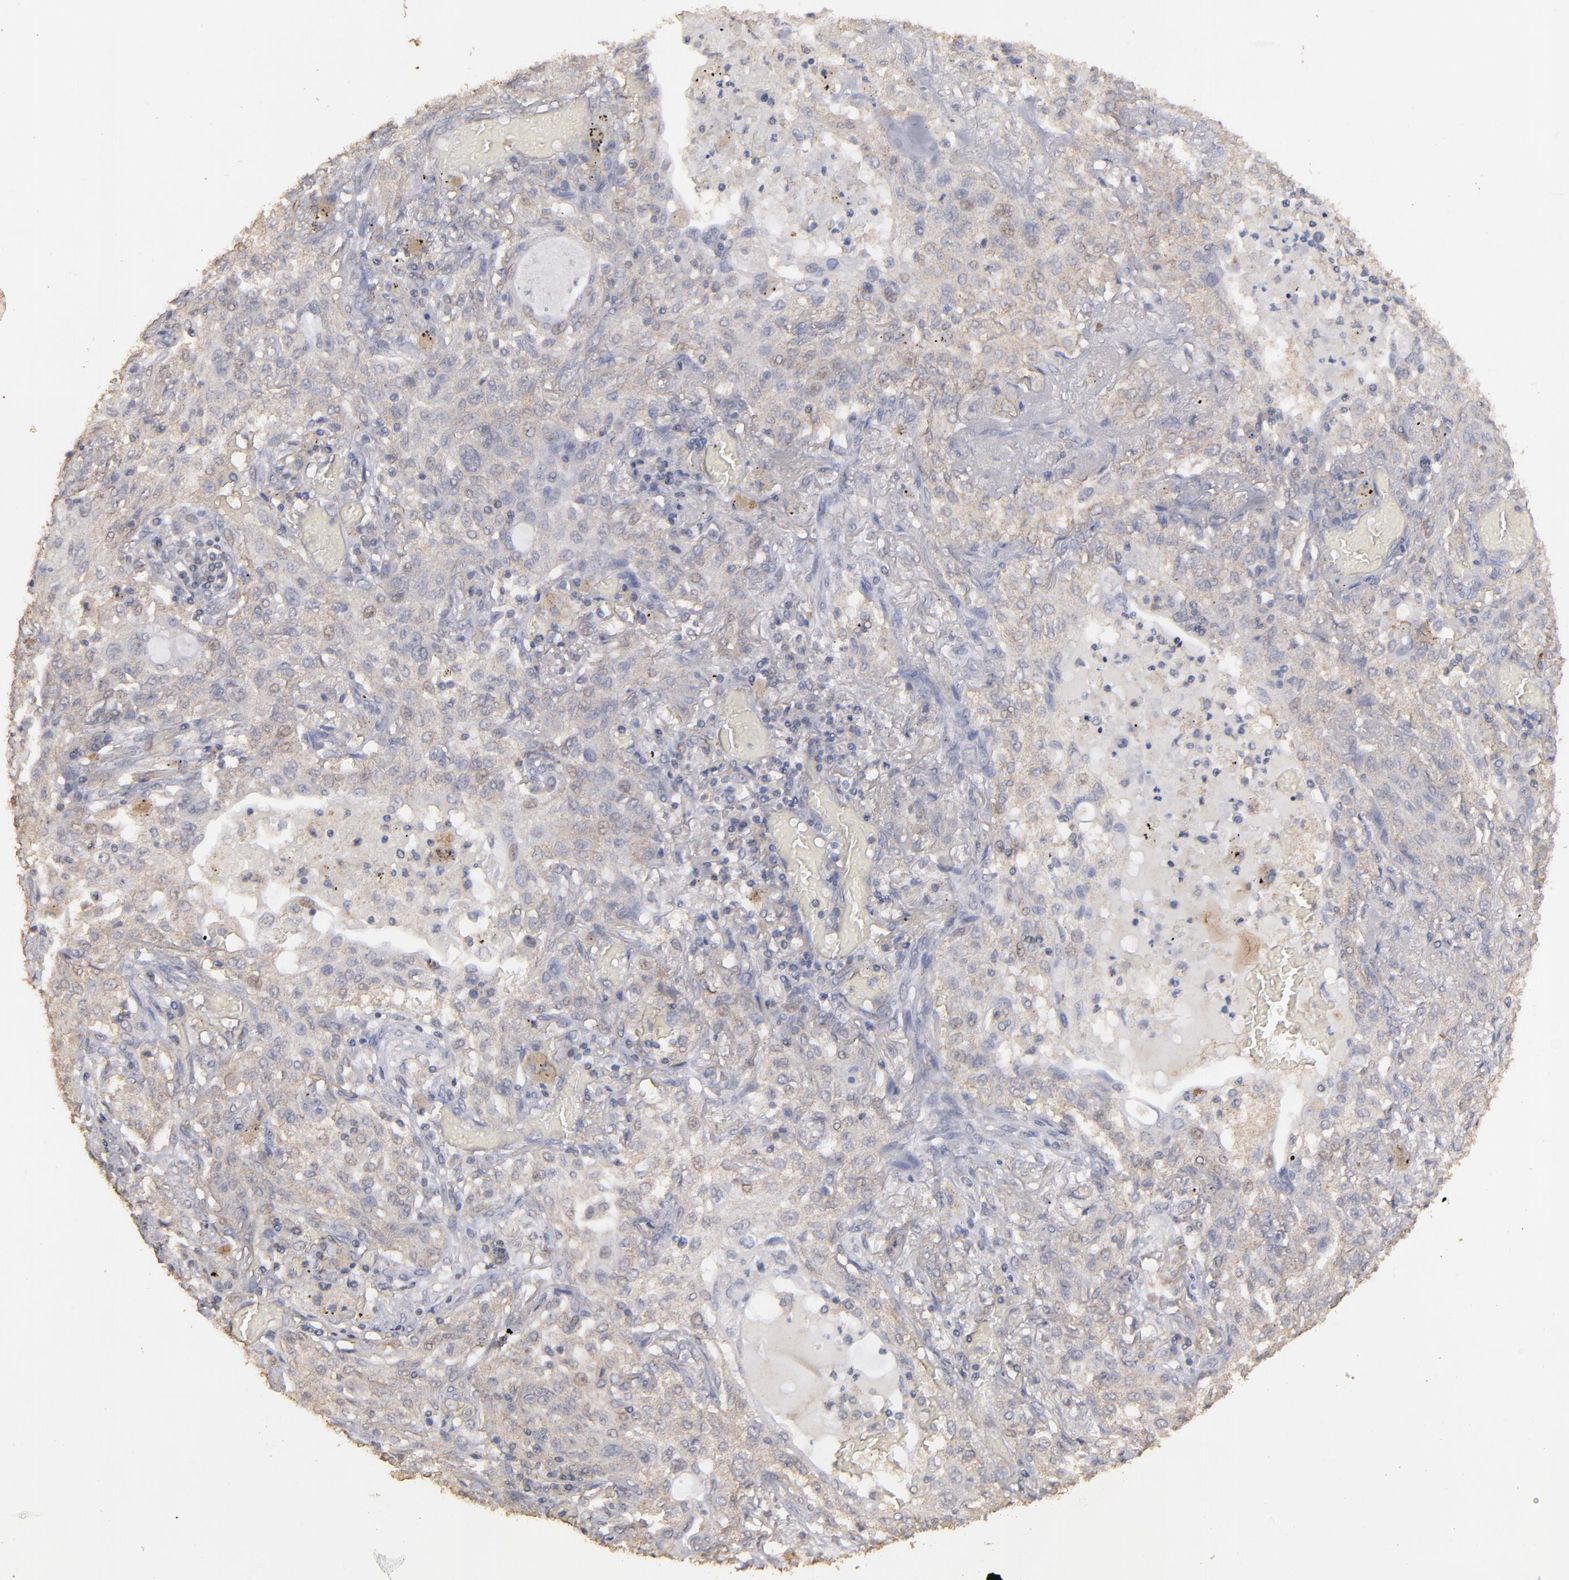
{"staining": {"intensity": "weak", "quantity": "25%-75%", "location": "cytoplasmic/membranous"}, "tissue": "lung cancer", "cell_type": "Tumor cells", "image_type": "cancer", "snomed": [{"axis": "morphology", "description": "Squamous cell carcinoma, NOS"}, {"axis": "topography", "description": "Lung"}], "caption": "Lung cancer stained for a protein demonstrates weak cytoplasmic/membranous positivity in tumor cells. (brown staining indicates protein expression, while blue staining denotes nuclei).", "gene": "FAT1", "patient": {"sex": "female", "age": 47}}